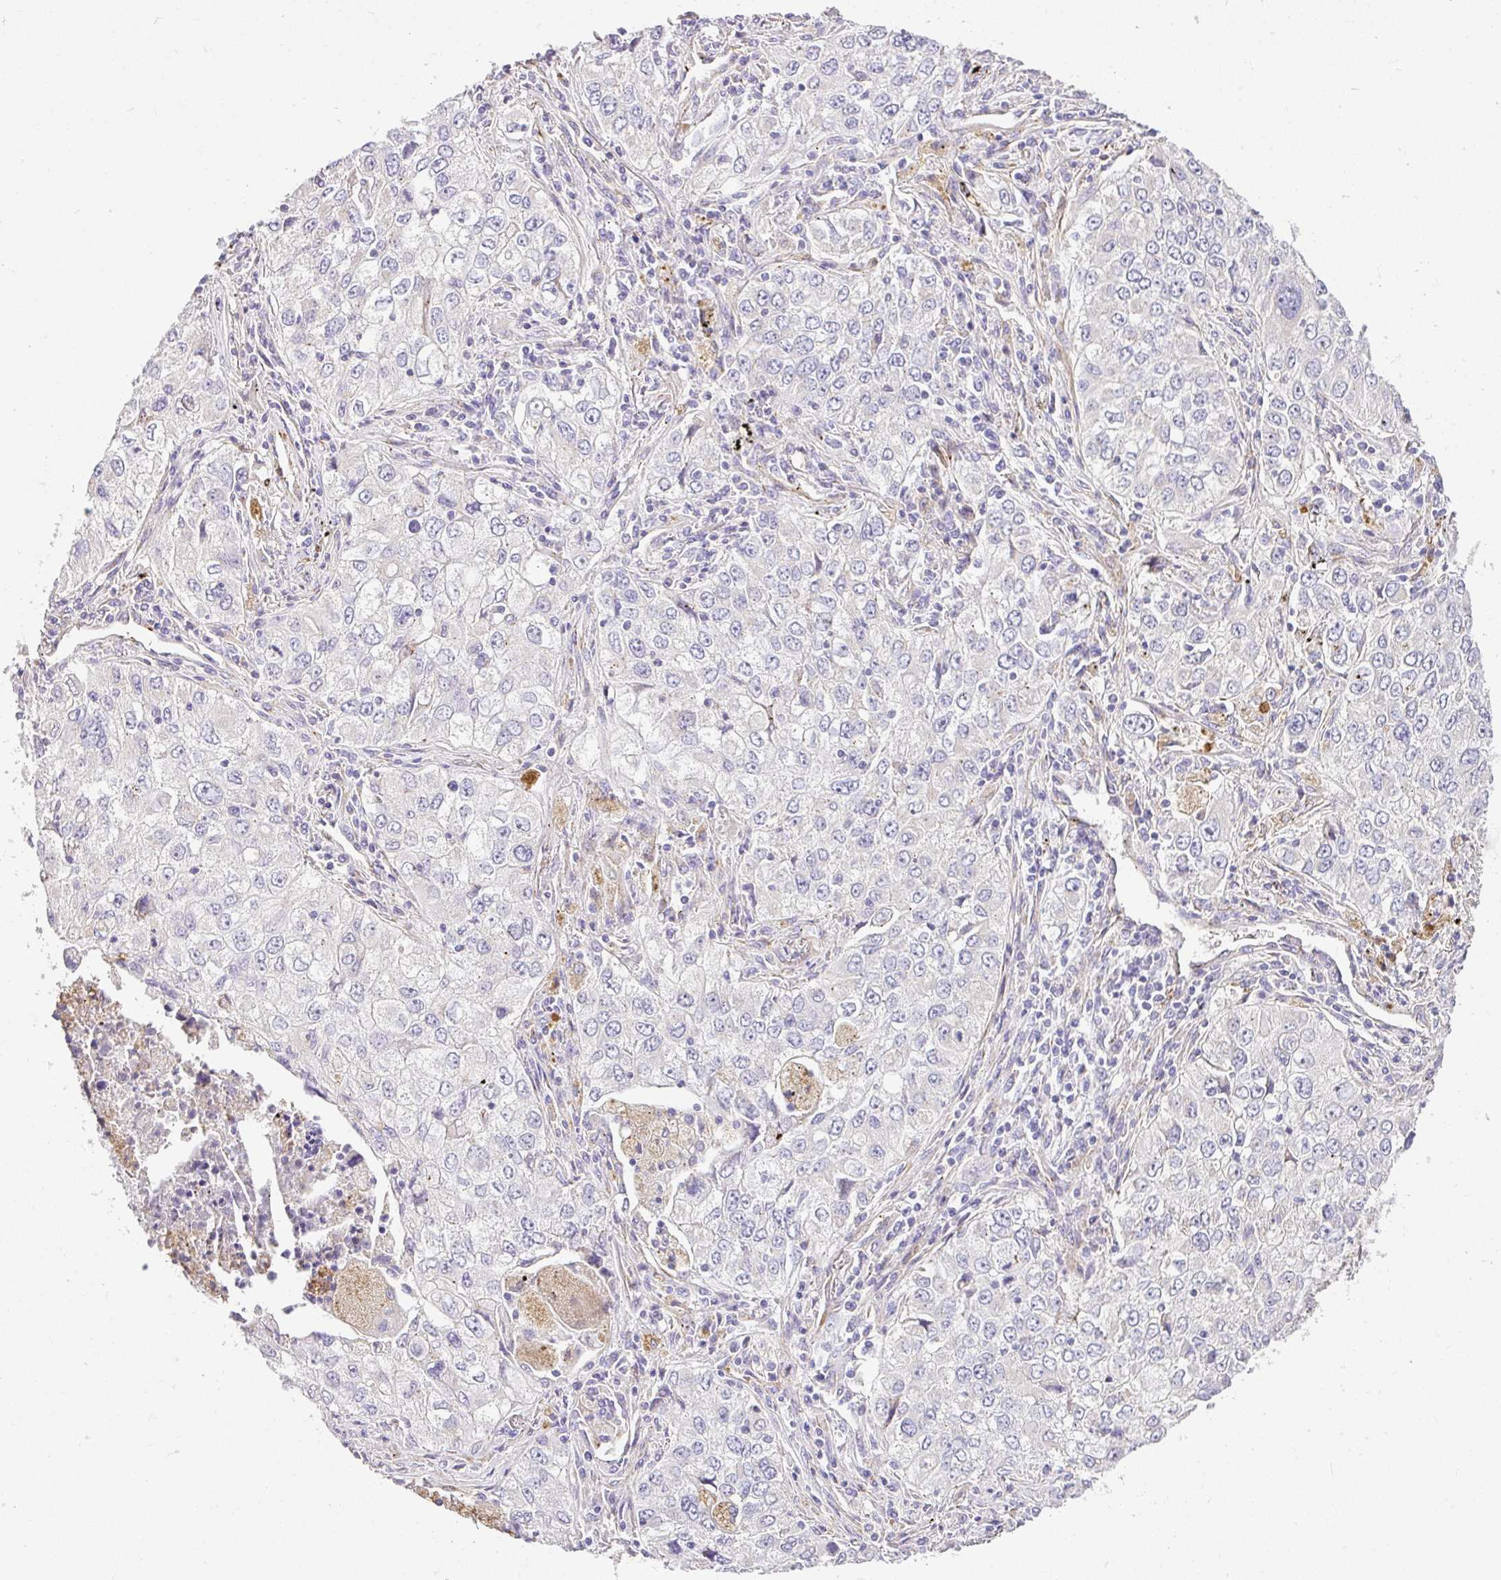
{"staining": {"intensity": "negative", "quantity": "none", "location": "none"}, "tissue": "lung cancer", "cell_type": "Tumor cells", "image_type": "cancer", "snomed": [{"axis": "morphology", "description": "Adenocarcinoma, NOS"}, {"axis": "morphology", "description": "Adenocarcinoma, metastatic, NOS"}, {"axis": "topography", "description": "Lymph node"}, {"axis": "topography", "description": "Lung"}], "caption": "The immunohistochemistry micrograph has no significant expression in tumor cells of lung metastatic adenocarcinoma tissue.", "gene": "SLC25A17", "patient": {"sex": "female", "age": 42}}